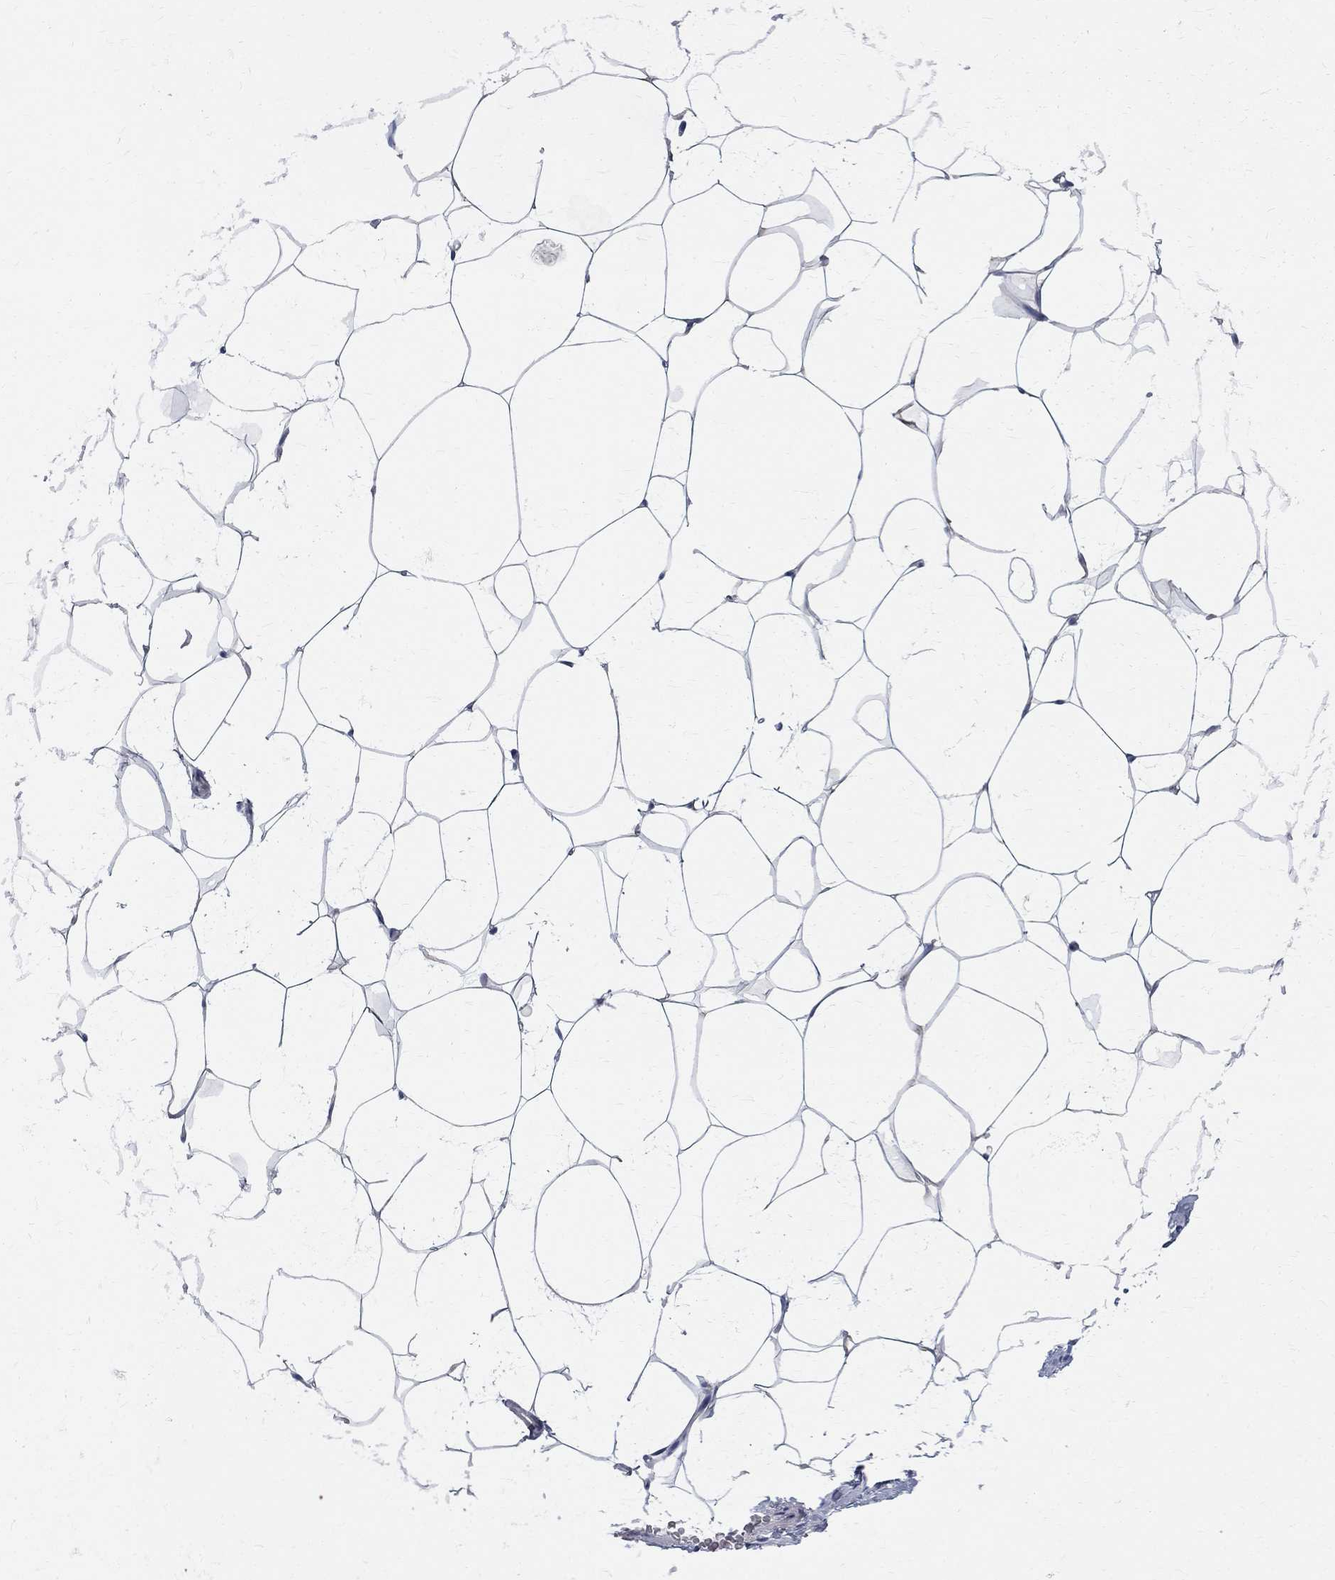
{"staining": {"intensity": "negative", "quantity": "none", "location": "none"}, "tissue": "breast", "cell_type": "Adipocytes", "image_type": "normal", "snomed": [{"axis": "morphology", "description": "Normal tissue, NOS"}, {"axis": "topography", "description": "Breast"}], "caption": "Immunohistochemistry (IHC) of normal human breast exhibits no expression in adipocytes. (DAB (3,3'-diaminobenzidine) IHC, high magnification).", "gene": "TGM4", "patient": {"sex": "female", "age": 32}}